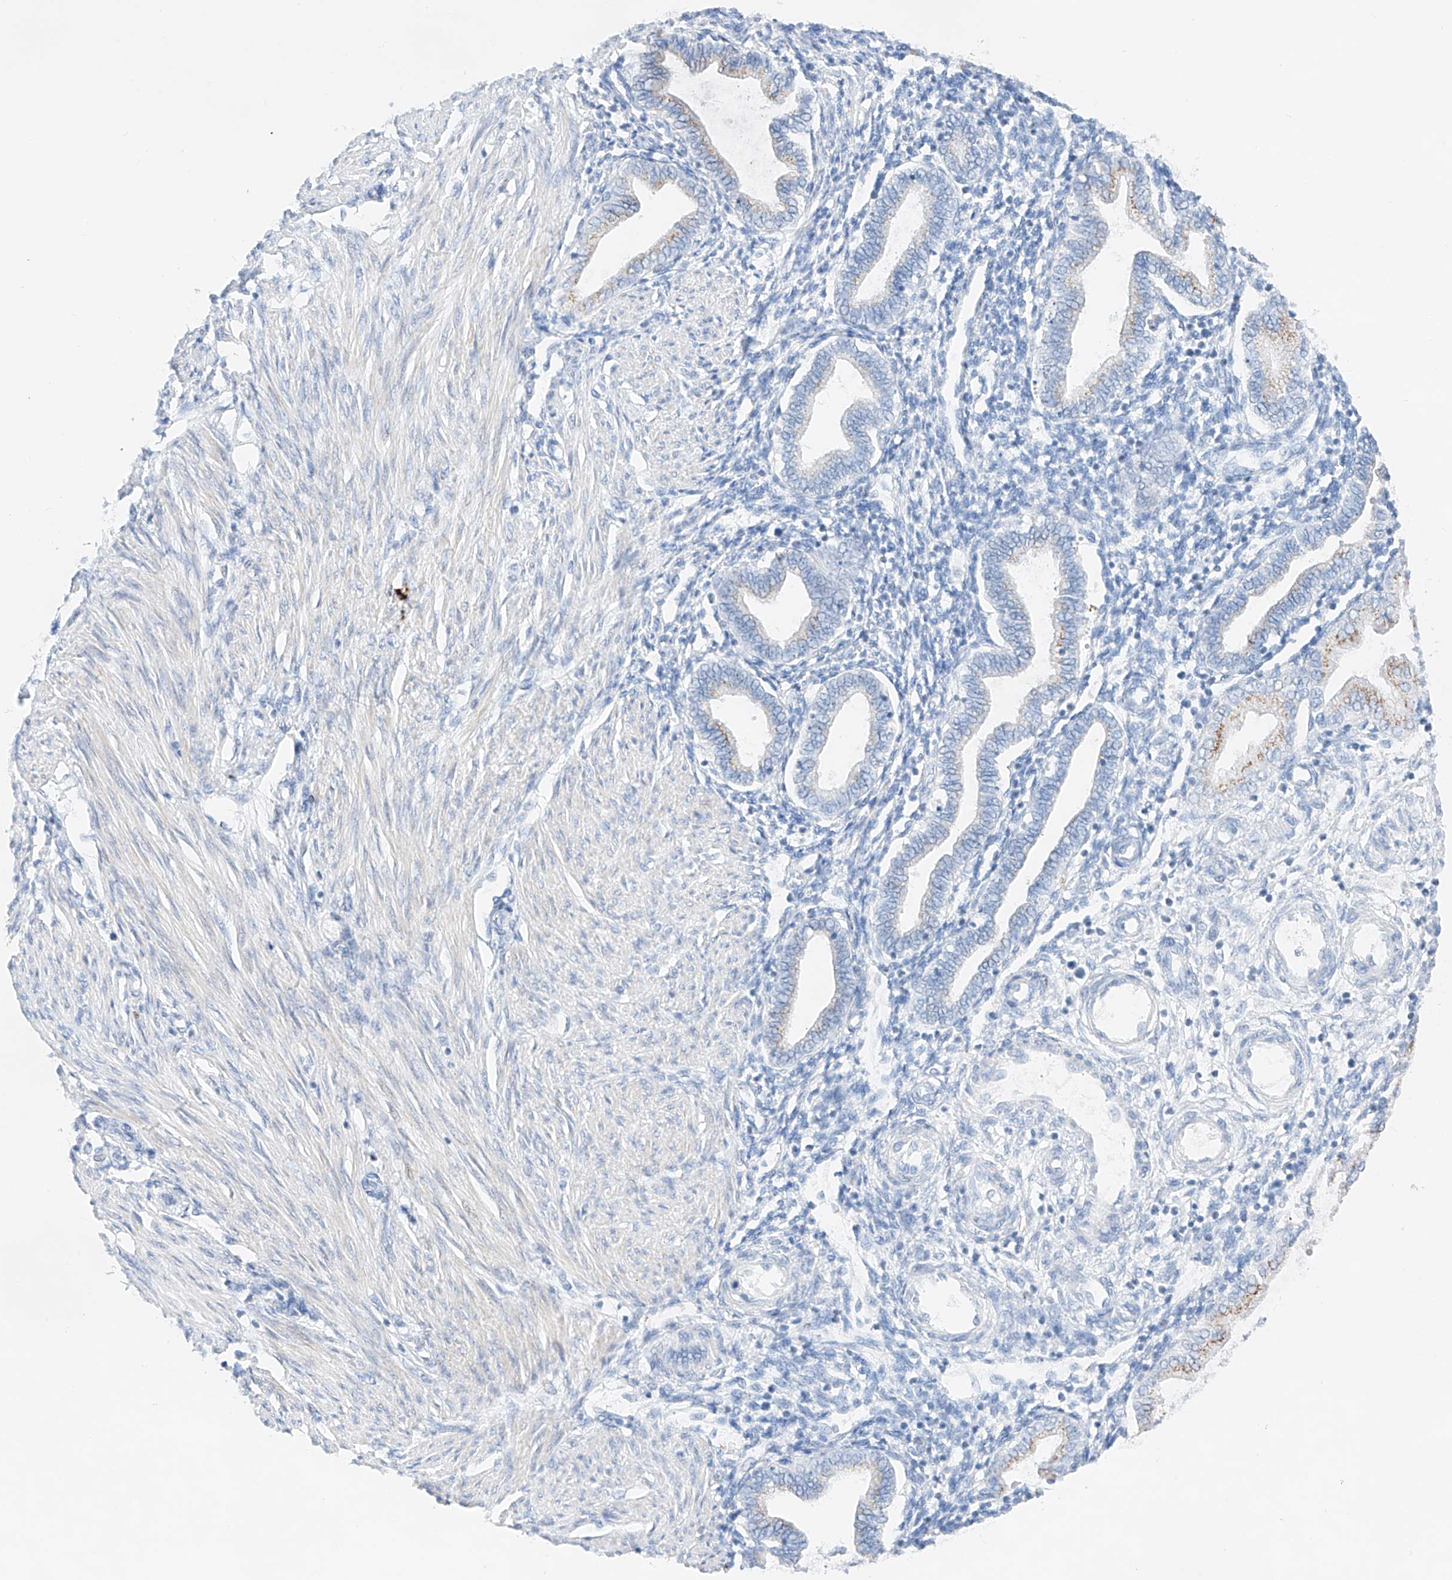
{"staining": {"intensity": "negative", "quantity": "none", "location": "none"}, "tissue": "endometrium", "cell_type": "Cells in endometrial stroma", "image_type": "normal", "snomed": [{"axis": "morphology", "description": "Normal tissue, NOS"}, {"axis": "topography", "description": "Endometrium"}], "caption": "Cells in endometrial stroma are negative for brown protein staining in benign endometrium. (DAB (3,3'-diaminobenzidine) immunohistochemistry with hematoxylin counter stain).", "gene": "NT5C3B", "patient": {"sex": "female", "age": 53}}